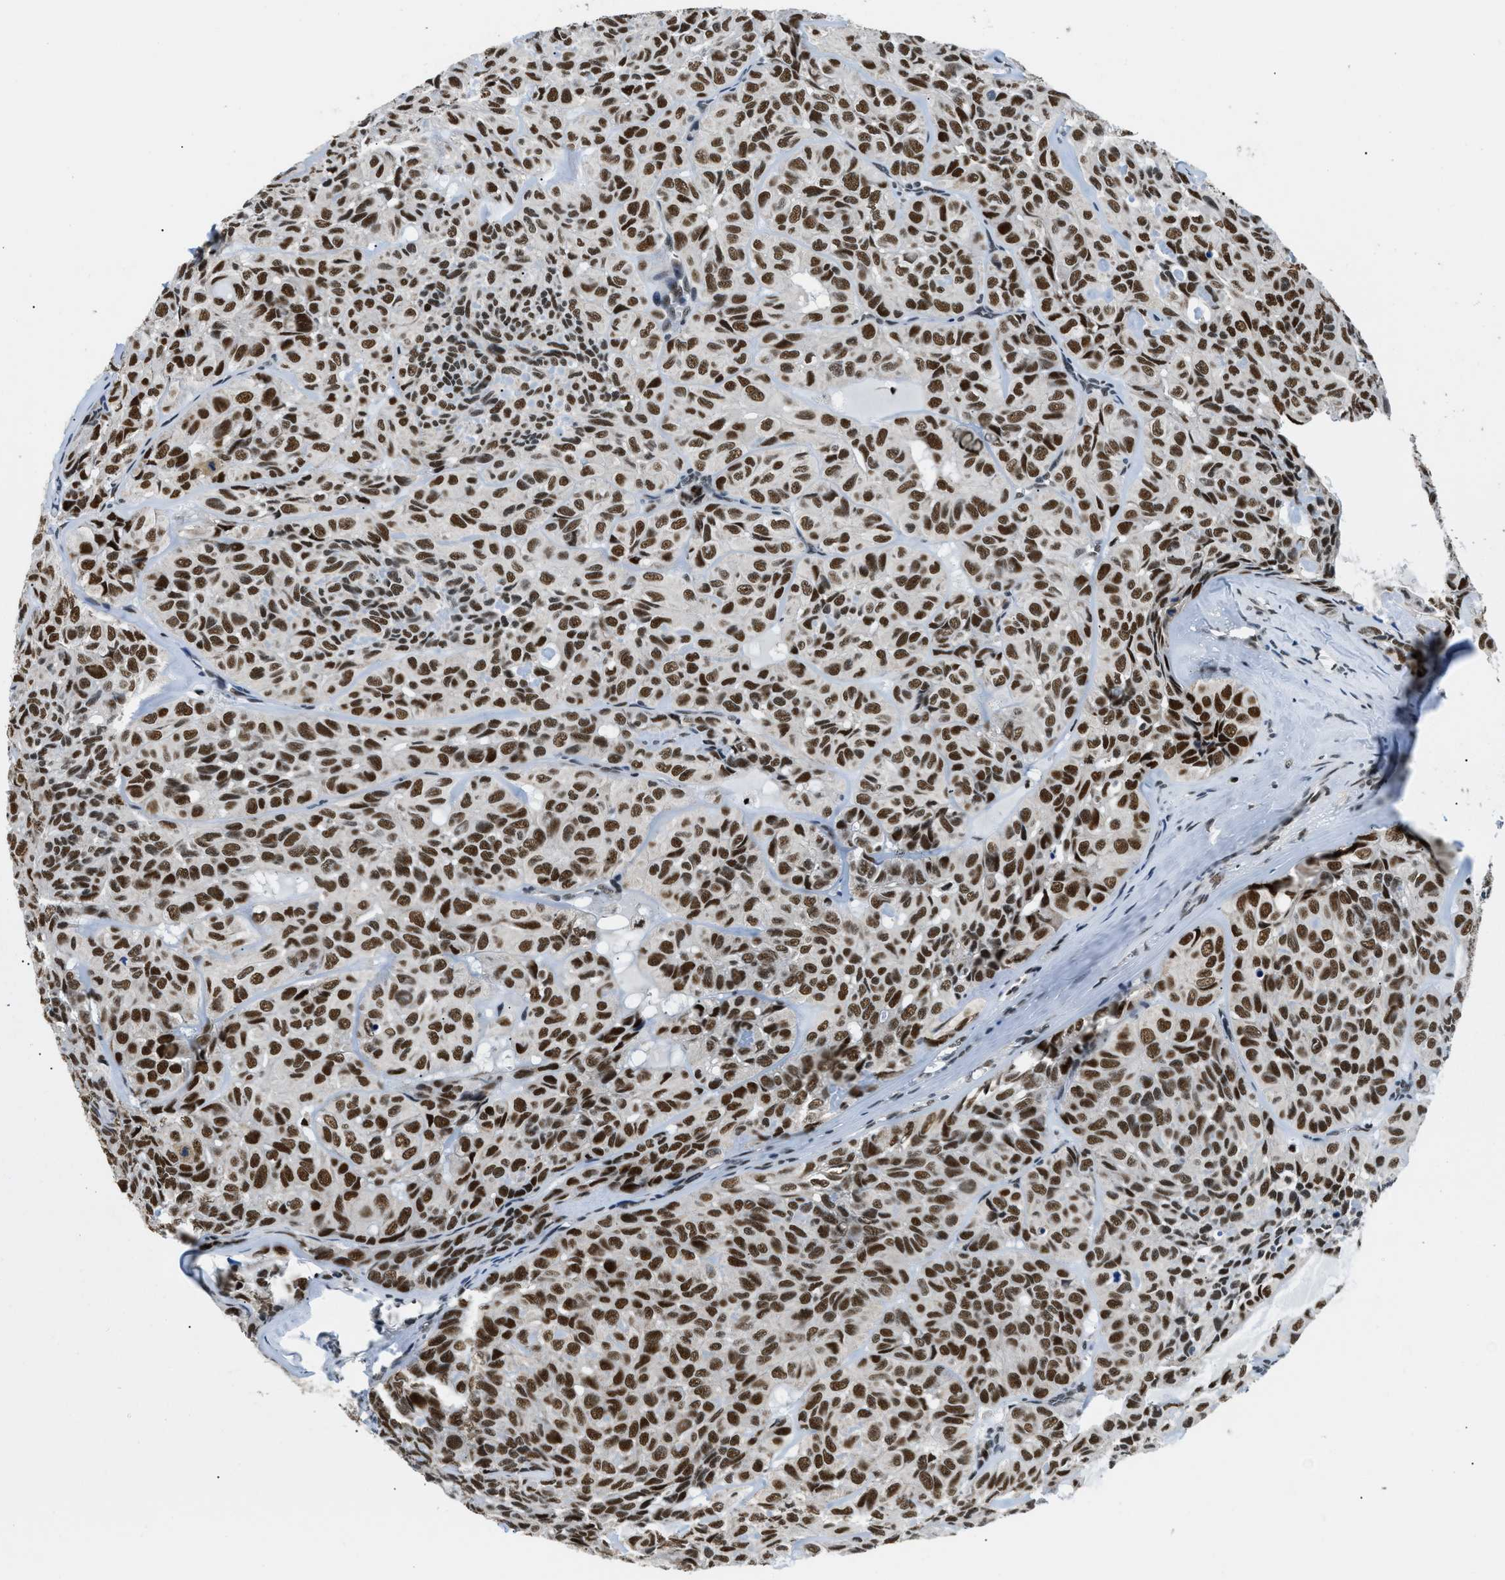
{"staining": {"intensity": "strong", "quantity": ">75%", "location": "nuclear"}, "tissue": "head and neck cancer", "cell_type": "Tumor cells", "image_type": "cancer", "snomed": [{"axis": "morphology", "description": "Adenocarcinoma, NOS"}, {"axis": "topography", "description": "Salivary gland, NOS"}, {"axis": "topography", "description": "Head-Neck"}], "caption": "Immunohistochemical staining of head and neck cancer shows high levels of strong nuclear positivity in approximately >75% of tumor cells. Nuclei are stained in blue.", "gene": "KDM3B", "patient": {"sex": "female", "age": 76}}